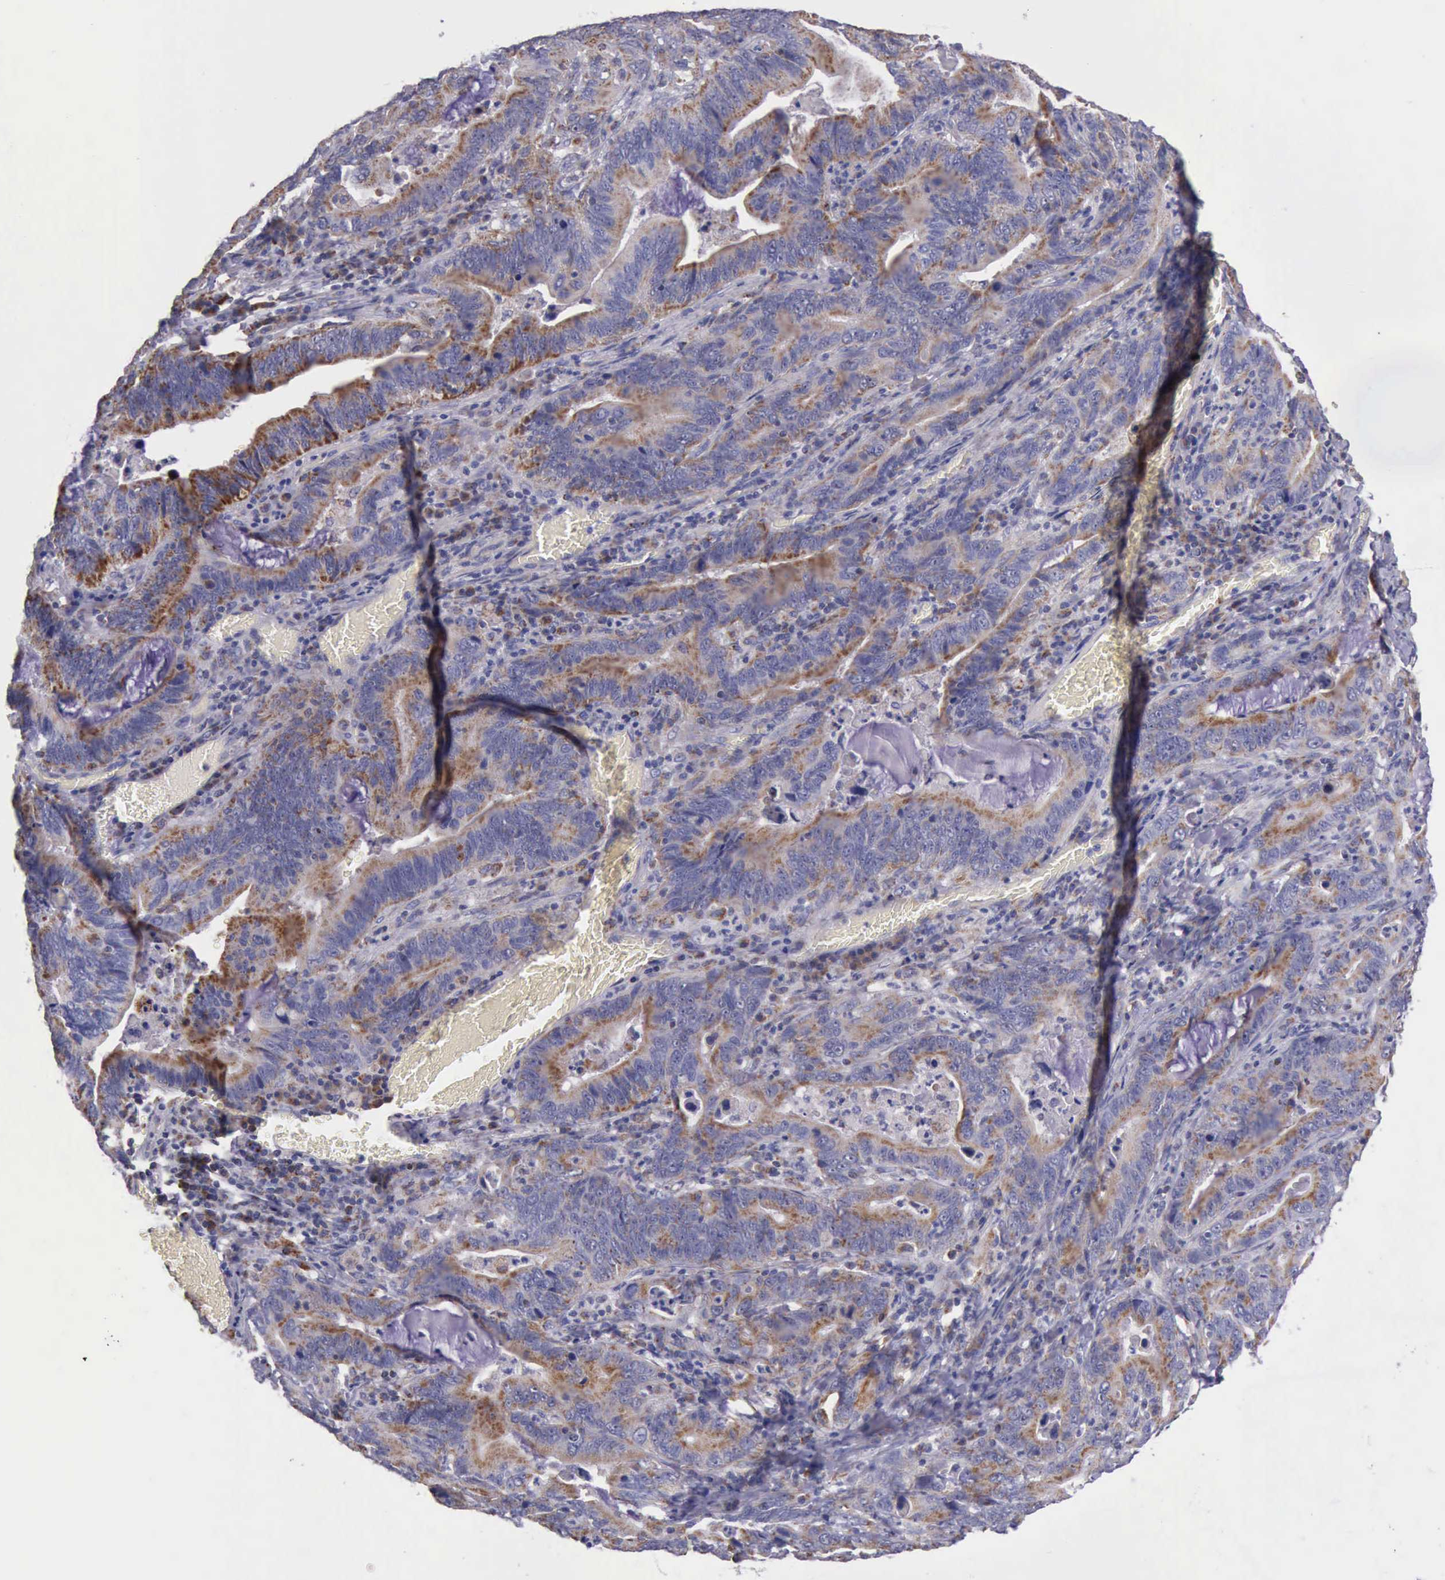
{"staining": {"intensity": "weak", "quantity": ">75%", "location": "cytoplasmic/membranous"}, "tissue": "stomach cancer", "cell_type": "Tumor cells", "image_type": "cancer", "snomed": [{"axis": "morphology", "description": "Adenocarcinoma, NOS"}, {"axis": "topography", "description": "Stomach, upper"}], "caption": "Stomach cancer (adenocarcinoma) stained for a protein displays weak cytoplasmic/membranous positivity in tumor cells.", "gene": "TXN2", "patient": {"sex": "male", "age": 63}}